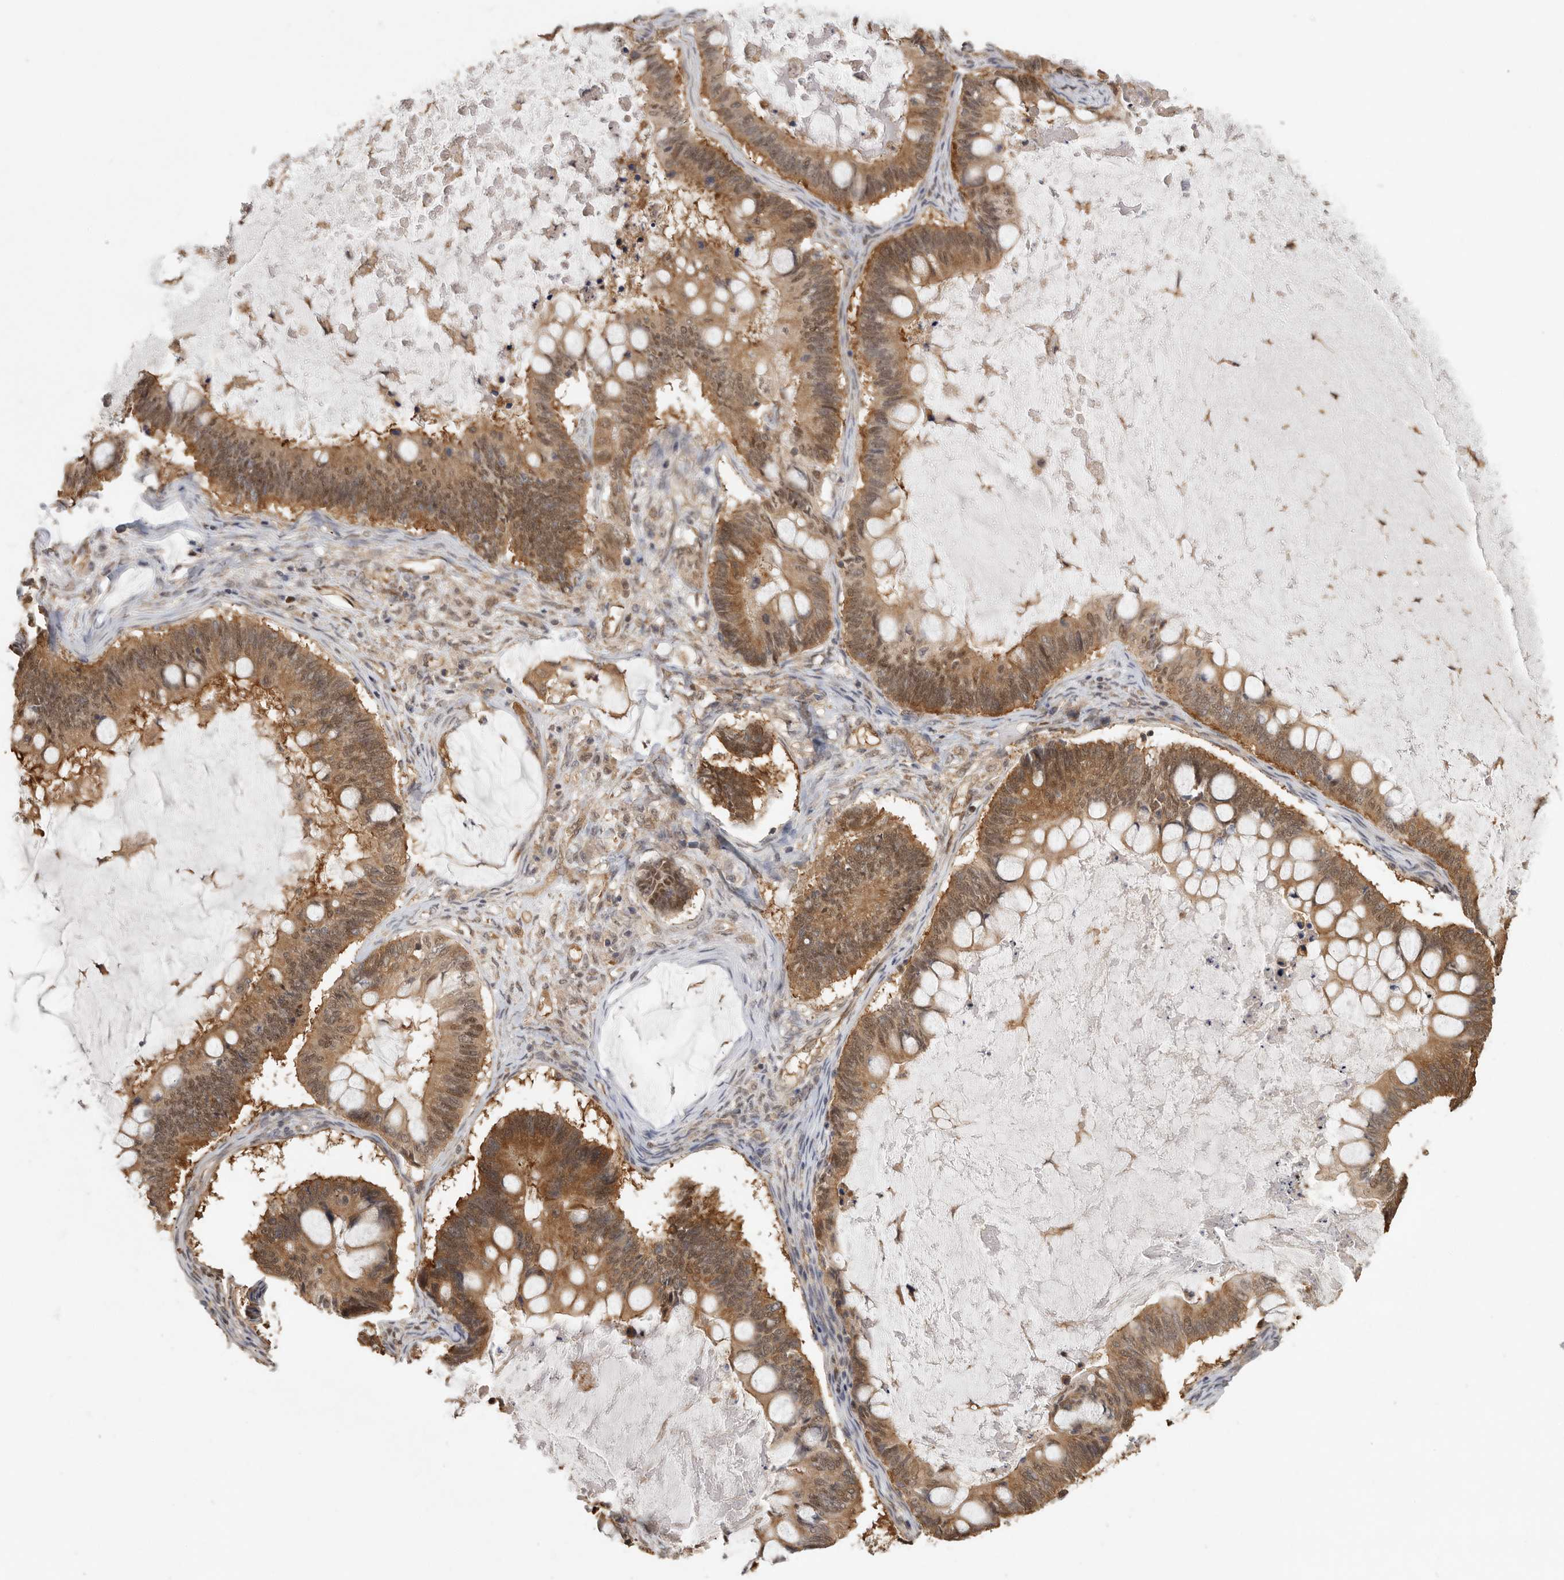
{"staining": {"intensity": "moderate", "quantity": ">75%", "location": "cytoplasmic/membranous,nuclear"}, "tissue": "ovarian cancer", "cell_type": "Tumor cells", "image_type": "cancer", "snomed": [{"axis": "morphology", "description": "Cystadenocarcinoma, mucinous, NOS"}, {"axis": "topography", "description": "Ovary"}], "caption": "Mucinous cystadenocarcinoma (ovarian) tissue demonstrates moderate cytoplasmic/membranous and nuclear staining in about >75% of tumor cells, visualized by immunohistochemistry.", "gene": "CCT8", "patient": {"sex": "female", "age": 61}}